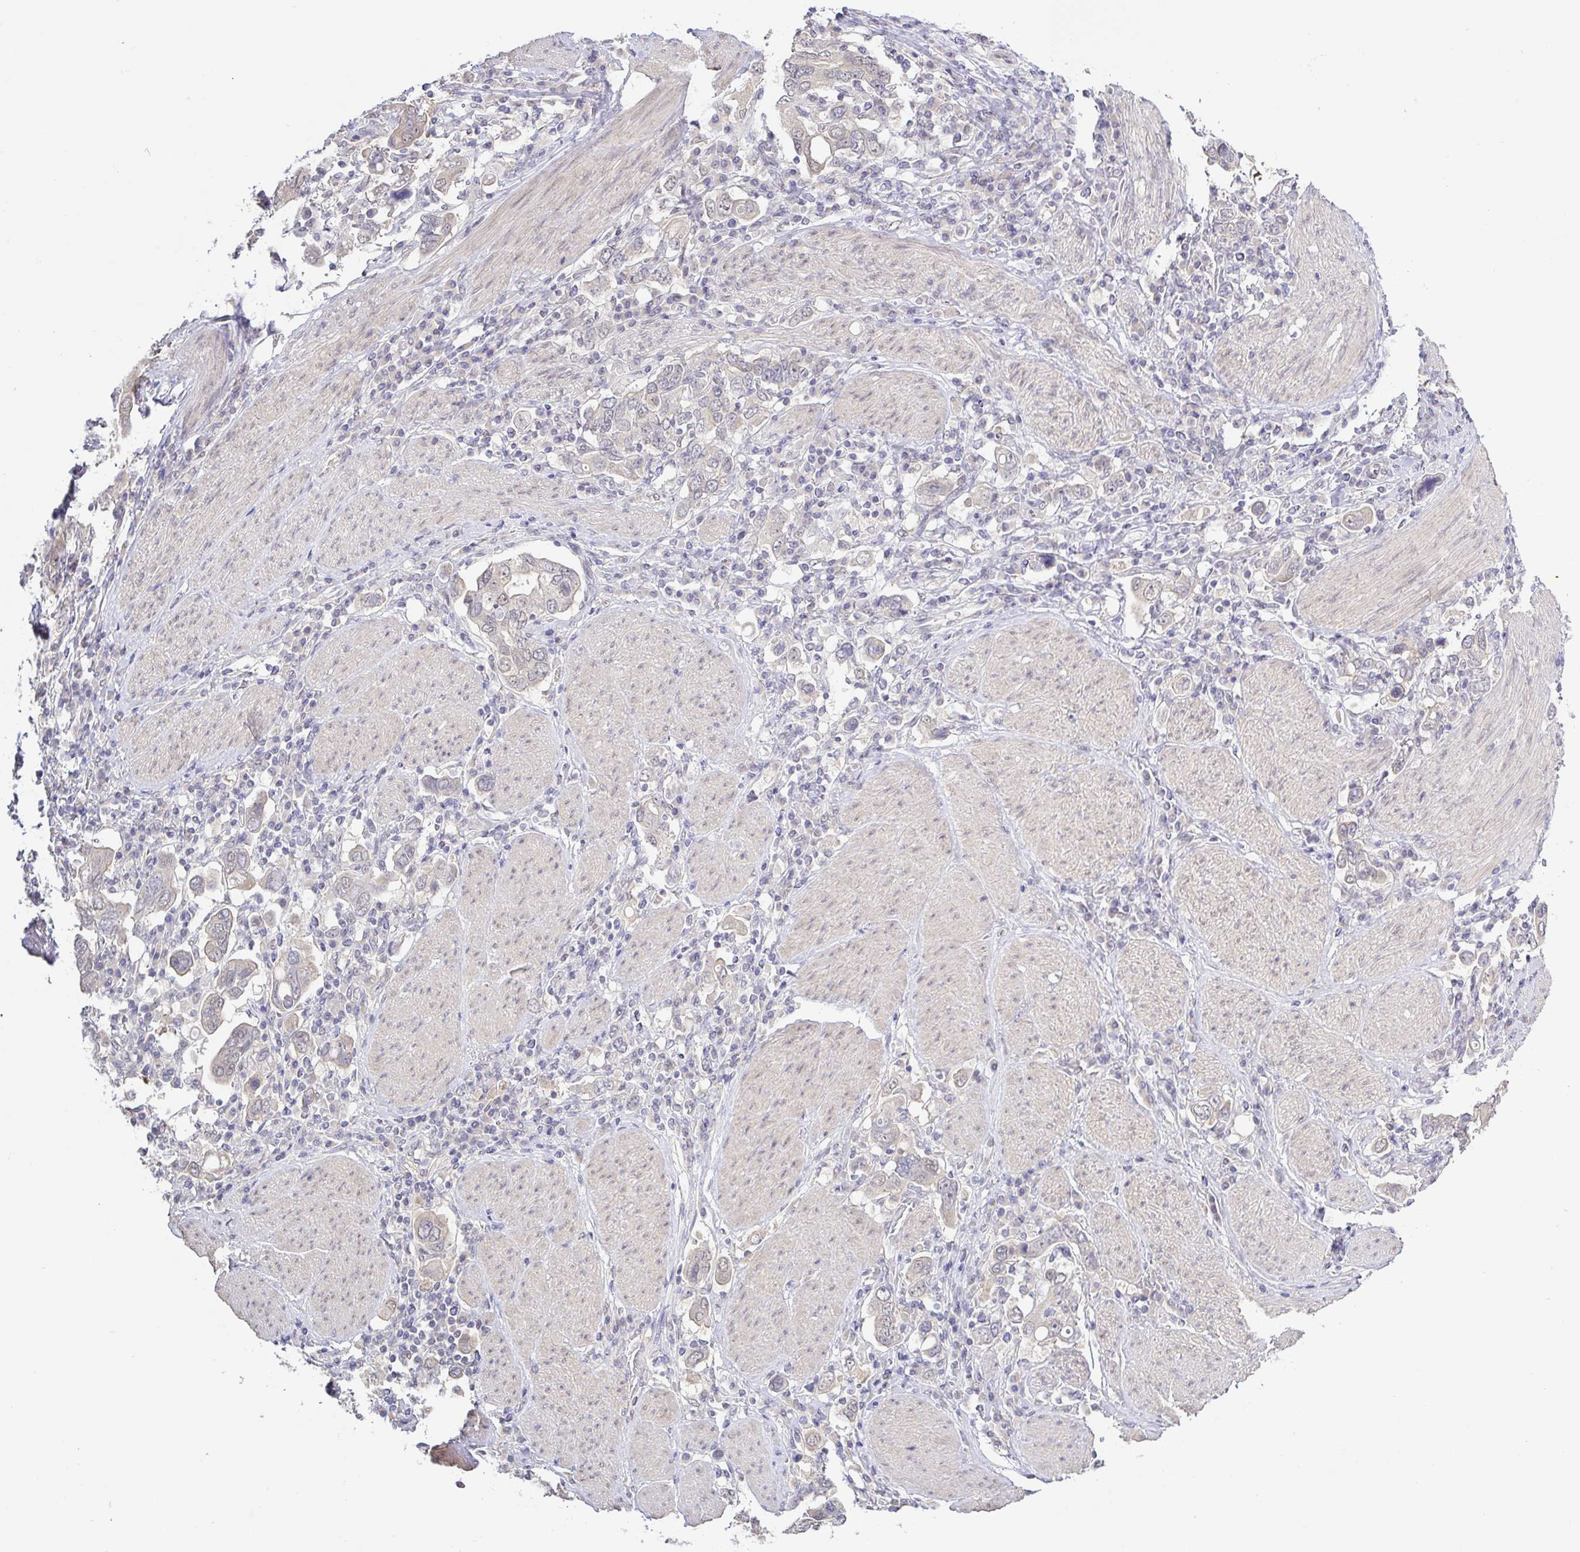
{"staining": {"intensity": "negative", "quantity": "none", "location": "none"}, "tissue": "stomach cancer", "cell_type": "Tumor cells", "image_type": "cancer", "snomed": [{"axis": "morphology", "description": "Adenocarcinoma, NOS"}, {"axis": "topography", "description": "Stomach, upper"}], "caption": "DAB (3,3'-diaminobenzidine) immunohistochemical staining of human stomach cancer reveals no significant staining in tumor cells.", "gene": "HYPK", "patient": {"sex": "male", "age": 62}}